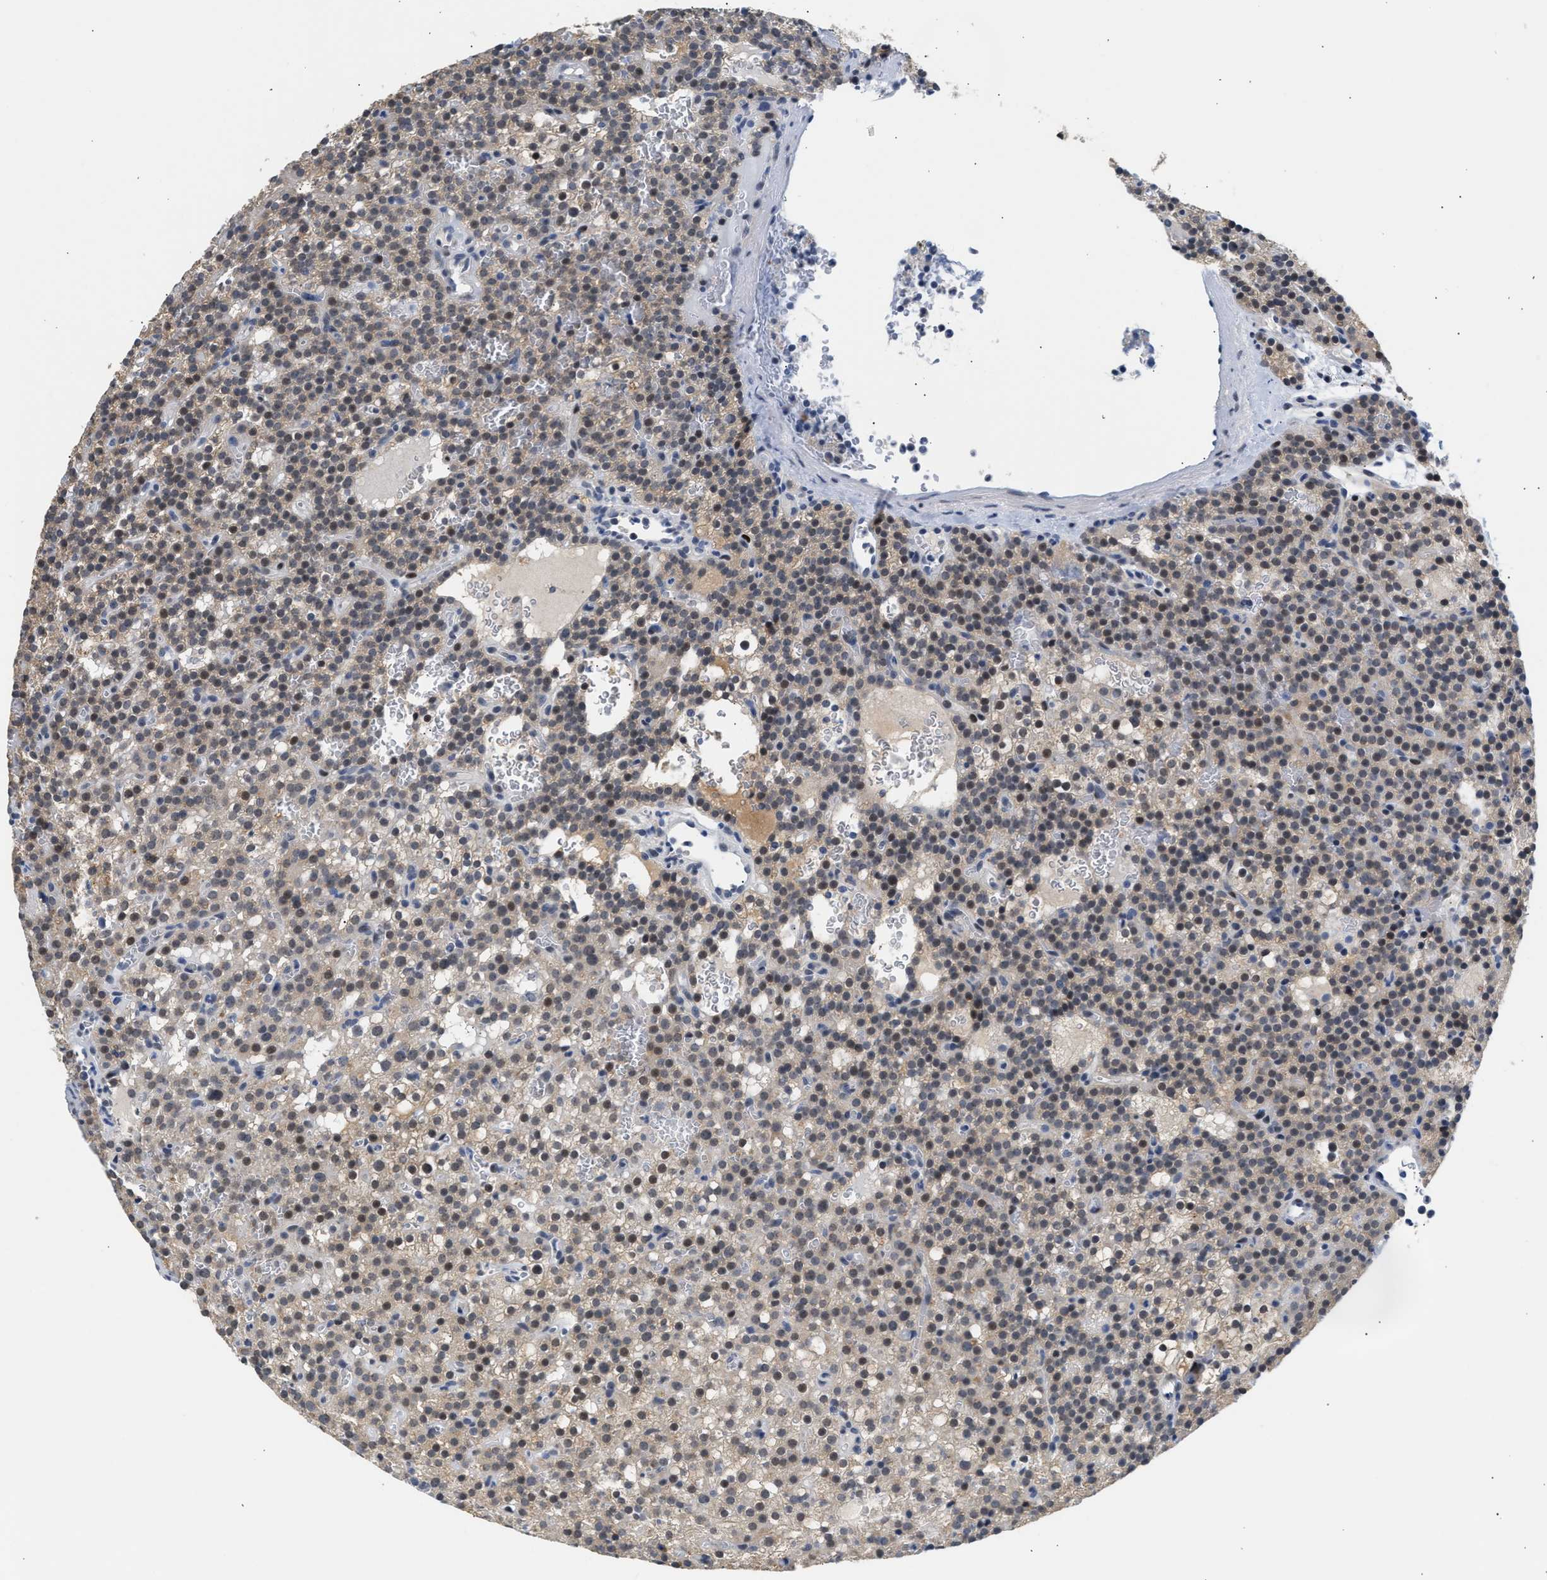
{"staining": {"intensity": "weak", "quantity": "<25%", "location": "cytoplasmic/membranous,nuclear"}, "tissue": "parathyroid gland", "cell_type": "Glandular cells", "image_type": "normal", "snomed": [{"axis": "morphology", "description": "Normal tissue, NOS"}, {"axis": "morphology", "description": "Adenoma, NOS"}, {"axis": "topography", "description": "Parathyroid gland"}], "caption": "This is an immunohistochemistry (IHC) photomicrograph of normal human parathyroid gland. There is no expression in glandular cells.", "gene": "PPM1L", "patient": {"sex": "female", "age": 74}}